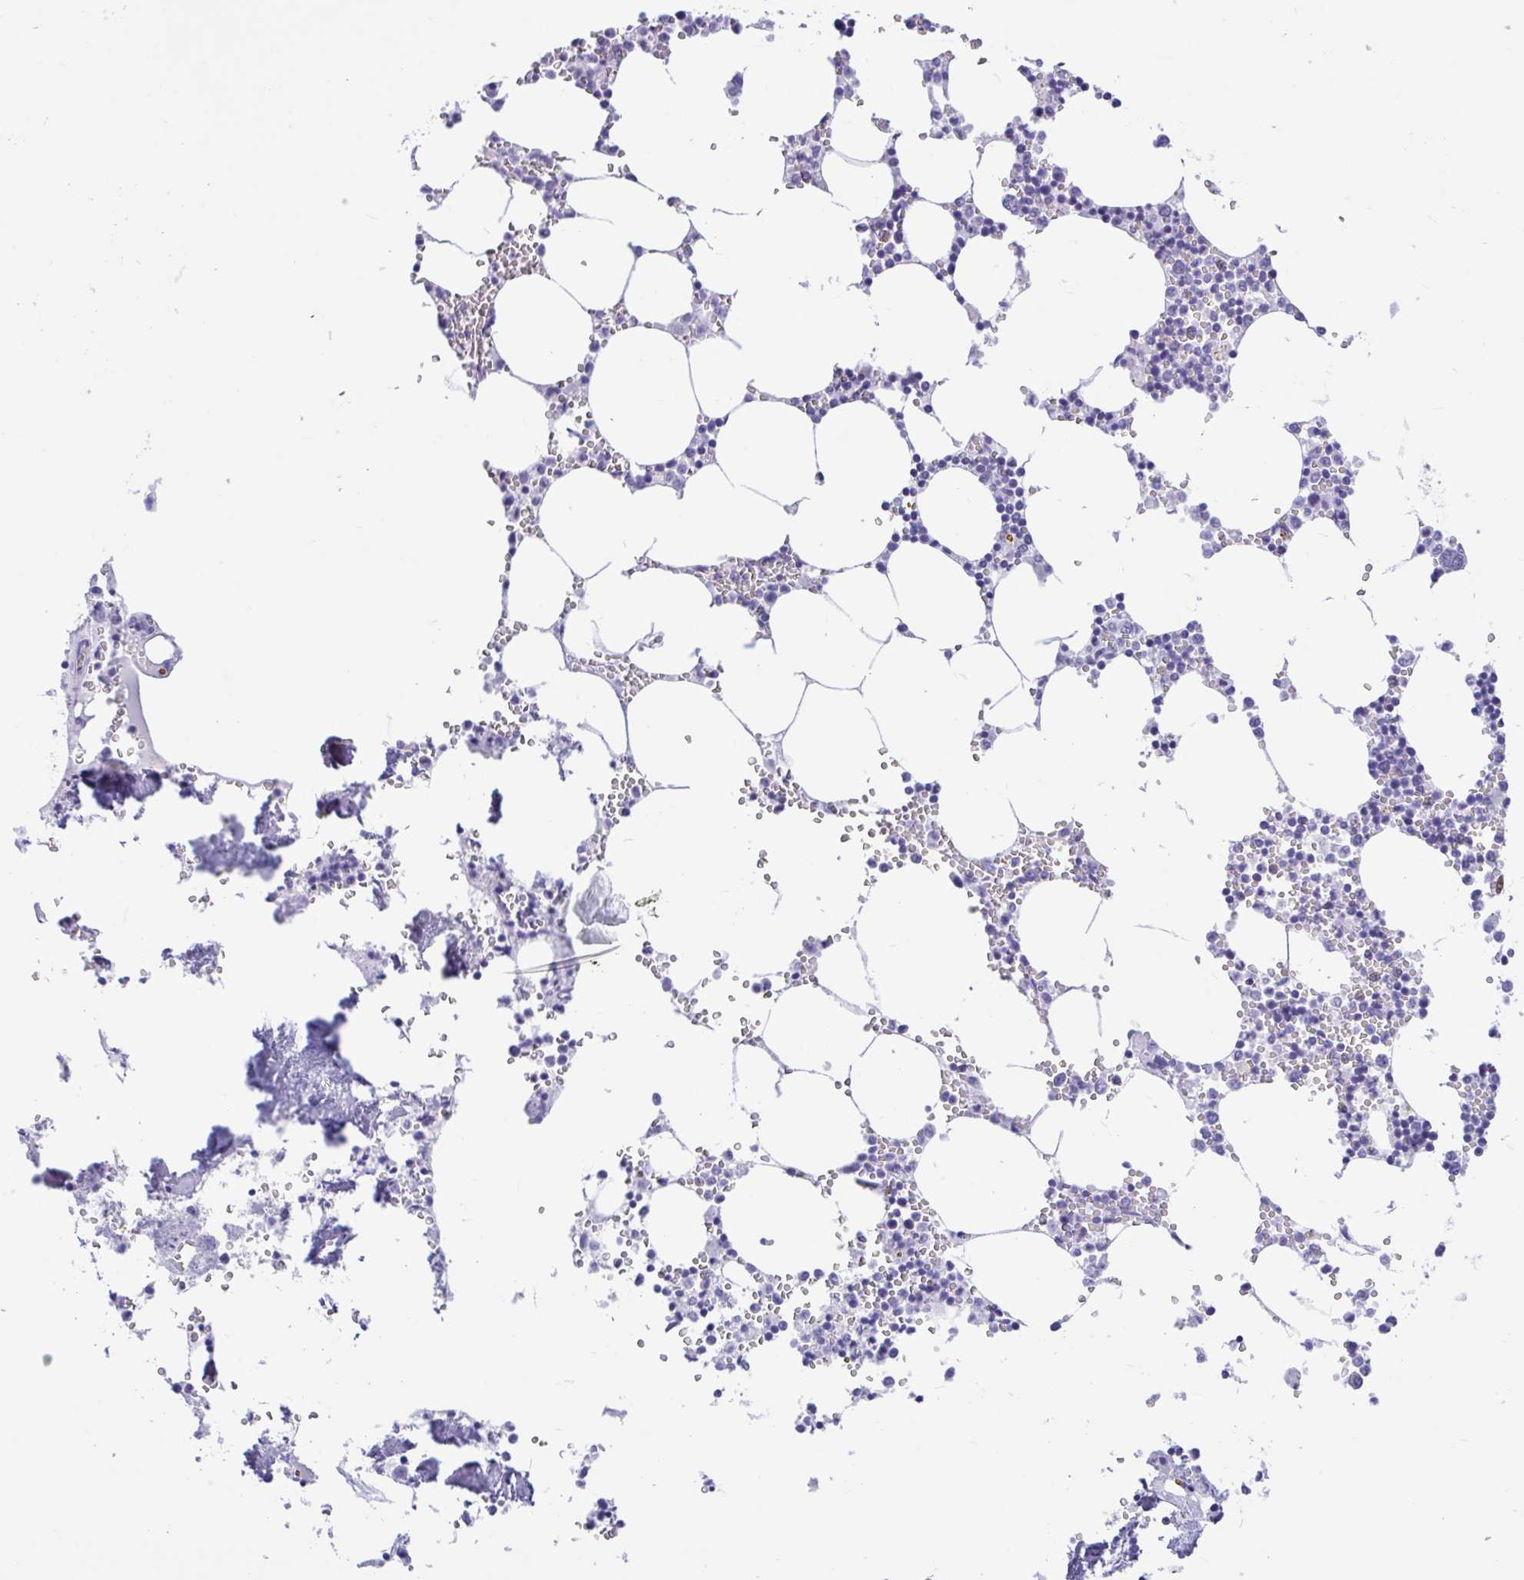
{"staining": {"intensity": "negative", "quantity": "none", "location": "none"}, "tissue": "bone marrow", "cell_type": "Hematopoietic cells", "image_type": "normal", "snomed": [{"axis": "morphology", "description": "Normal tissue, NOS"}, {"axis": "topography", "description": "Bone marrow"}], "caption": "DAB (3,3'-diaminobenzidine) immunohistochemical staining of normal human bone marrow reveals no significant staining in hematopoietic cells.", "gene": "ENSG00000274792", "patient": {"sex": "male", "age": 54}}